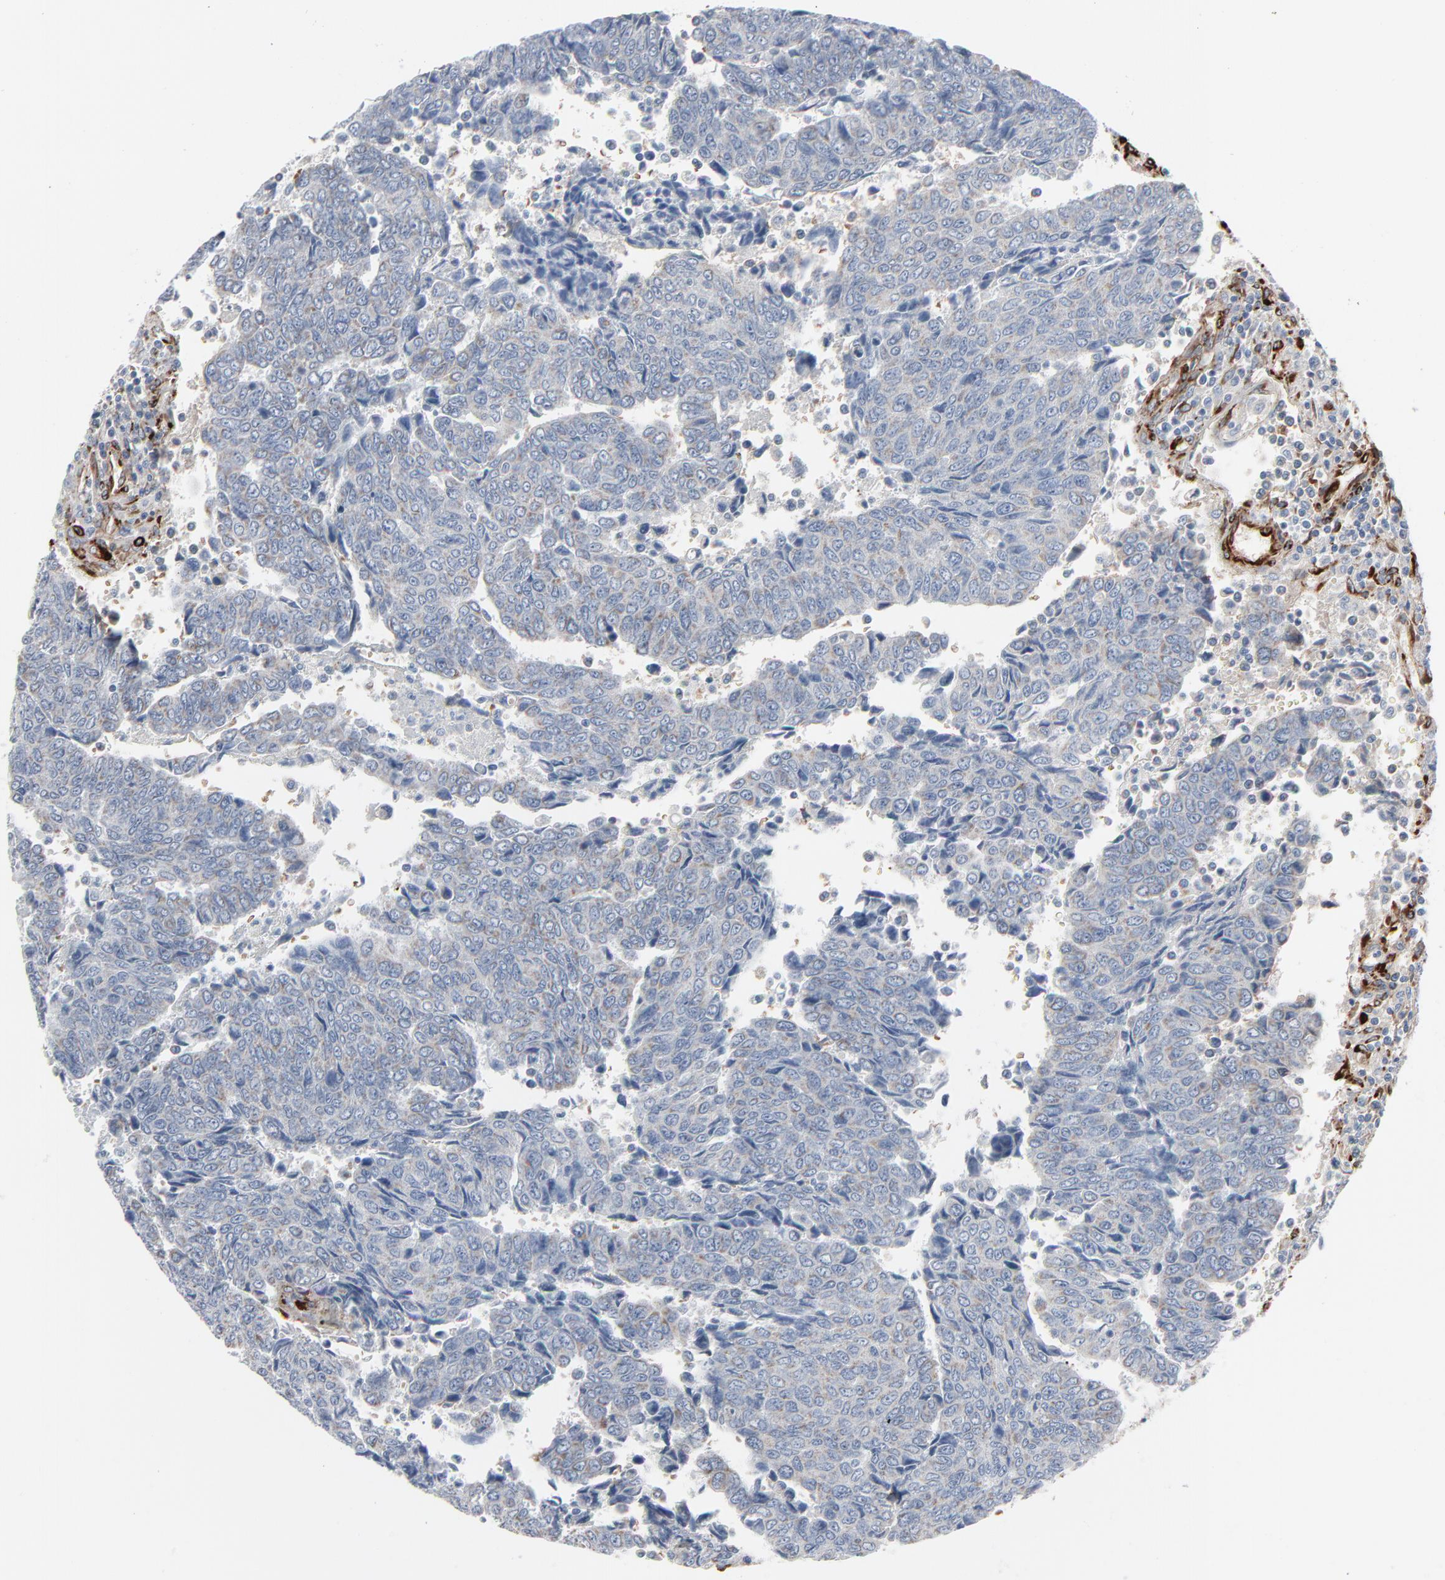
{"staining": {"intensity": "negative", "quantity": "none", "location": "none"}, "tissue": "urothelial cancer", "cell_type": "Tumor cells", "image_type": "cancer", "snomed": [{"axis": "morphology", "description": "Urothelial carcinoma, High grade"}, {"axis": "topography", "description": "Urinary bladder"}], "caption": "This is an immunohistochemistry histopathology image of human urothelial carcinoma (high-grade). There is no positivity in tumor cells.", "gene": "BGN", "patient": {"sex": "male", "age": 86}}